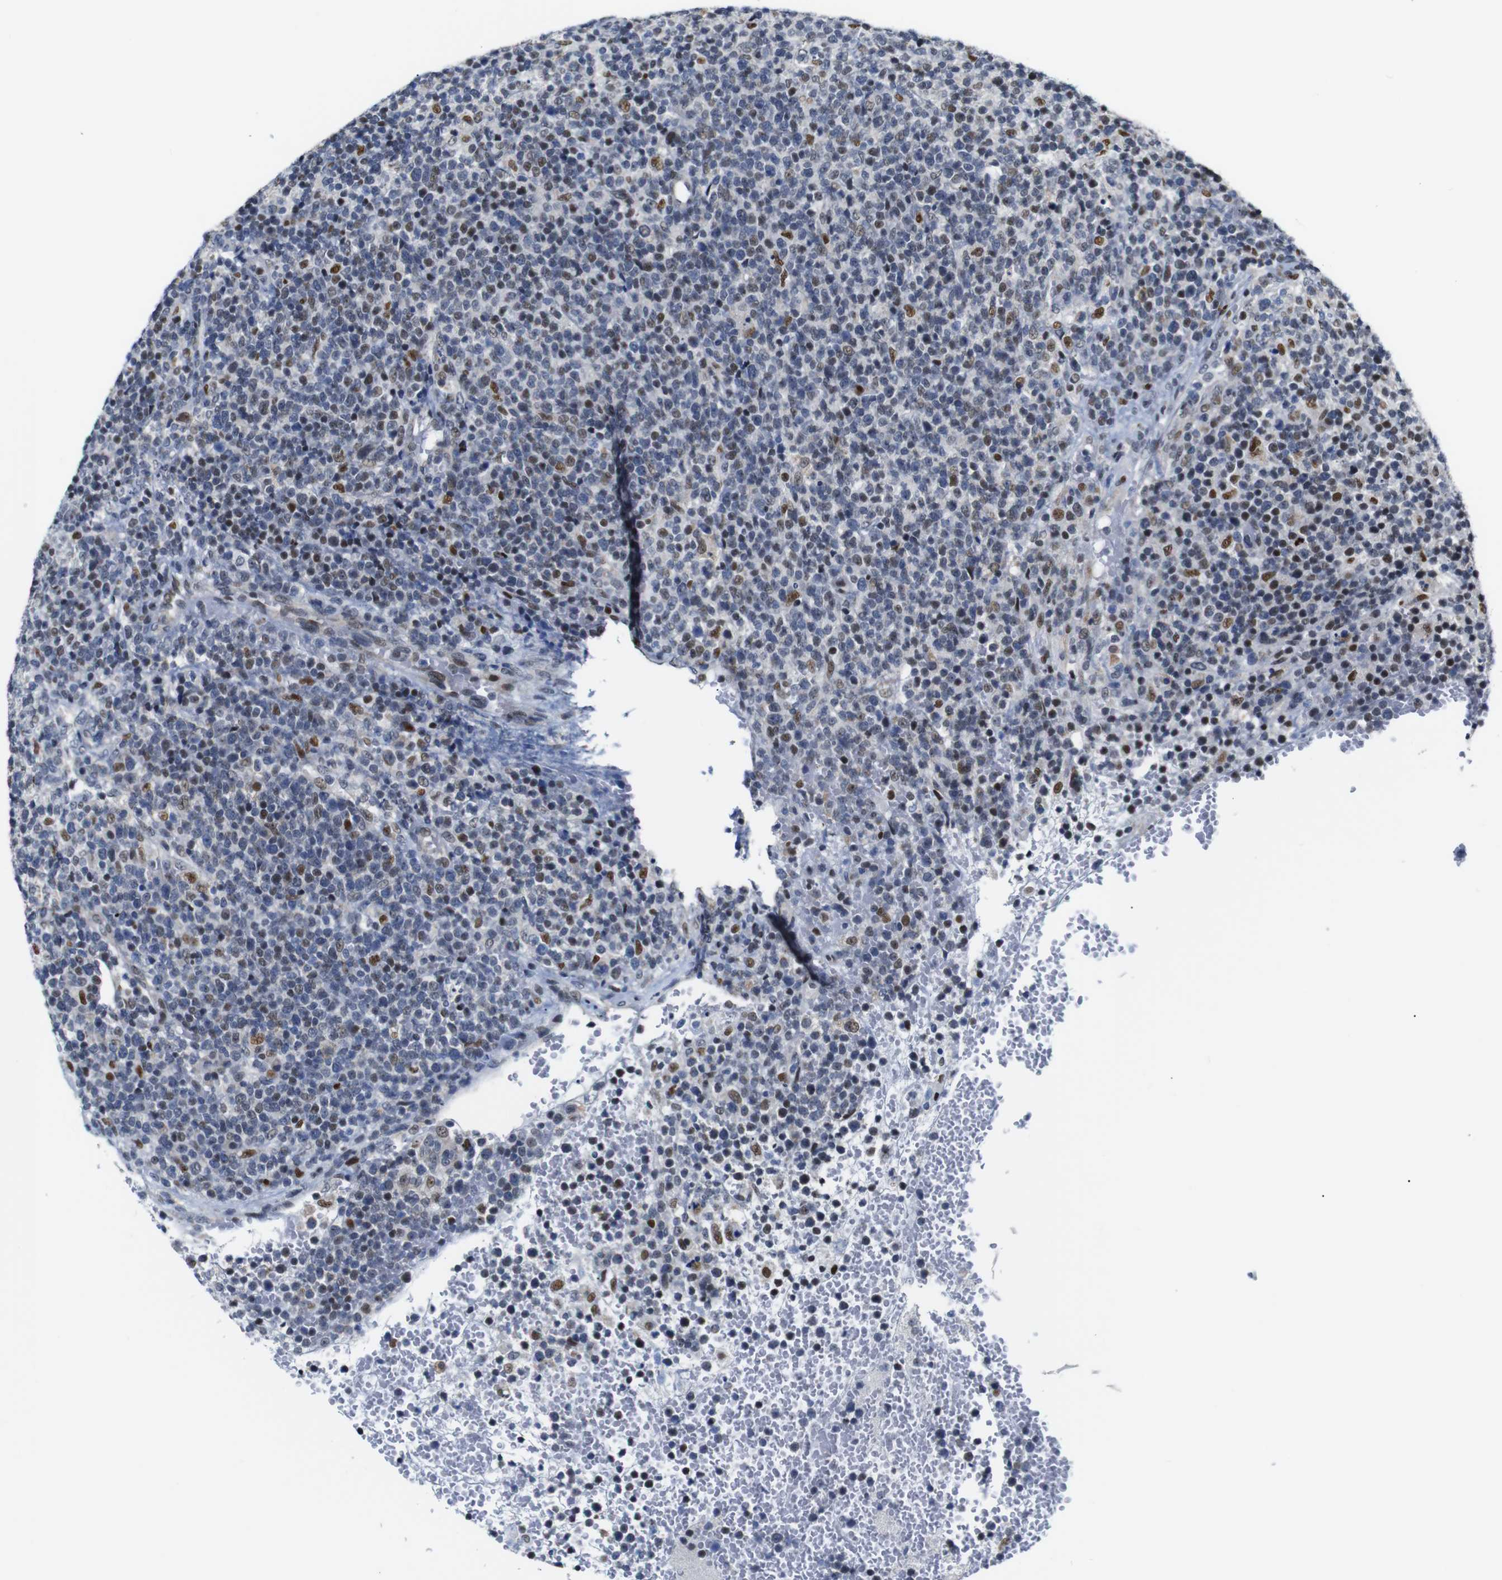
{"staining": {"intensity": "moderate", "quantity": "25%-75%", "location": "nuclear"}, "tissue": "lymphoma", "cell_type": "Tumor cells", "image_type": "cancer", "snomed": [{"axis": "morphology", "description": "Malignant lymphoma, non-Hodgkin's type, High grade"}, {"axis": "topography", "description": "Lymph node"}], "caption": "IHC micrograph of neoplastic tissue: human high-grade malignant lymphoma, non-Hodgkin's type stained using IHC exhibits medium levels of moderate protein expression localized specifically in the nuclear of tumor cells, appearing as a nuclear brown color.", "gene": "GATA6", "patient": {"sex": "male", "age": 61}}